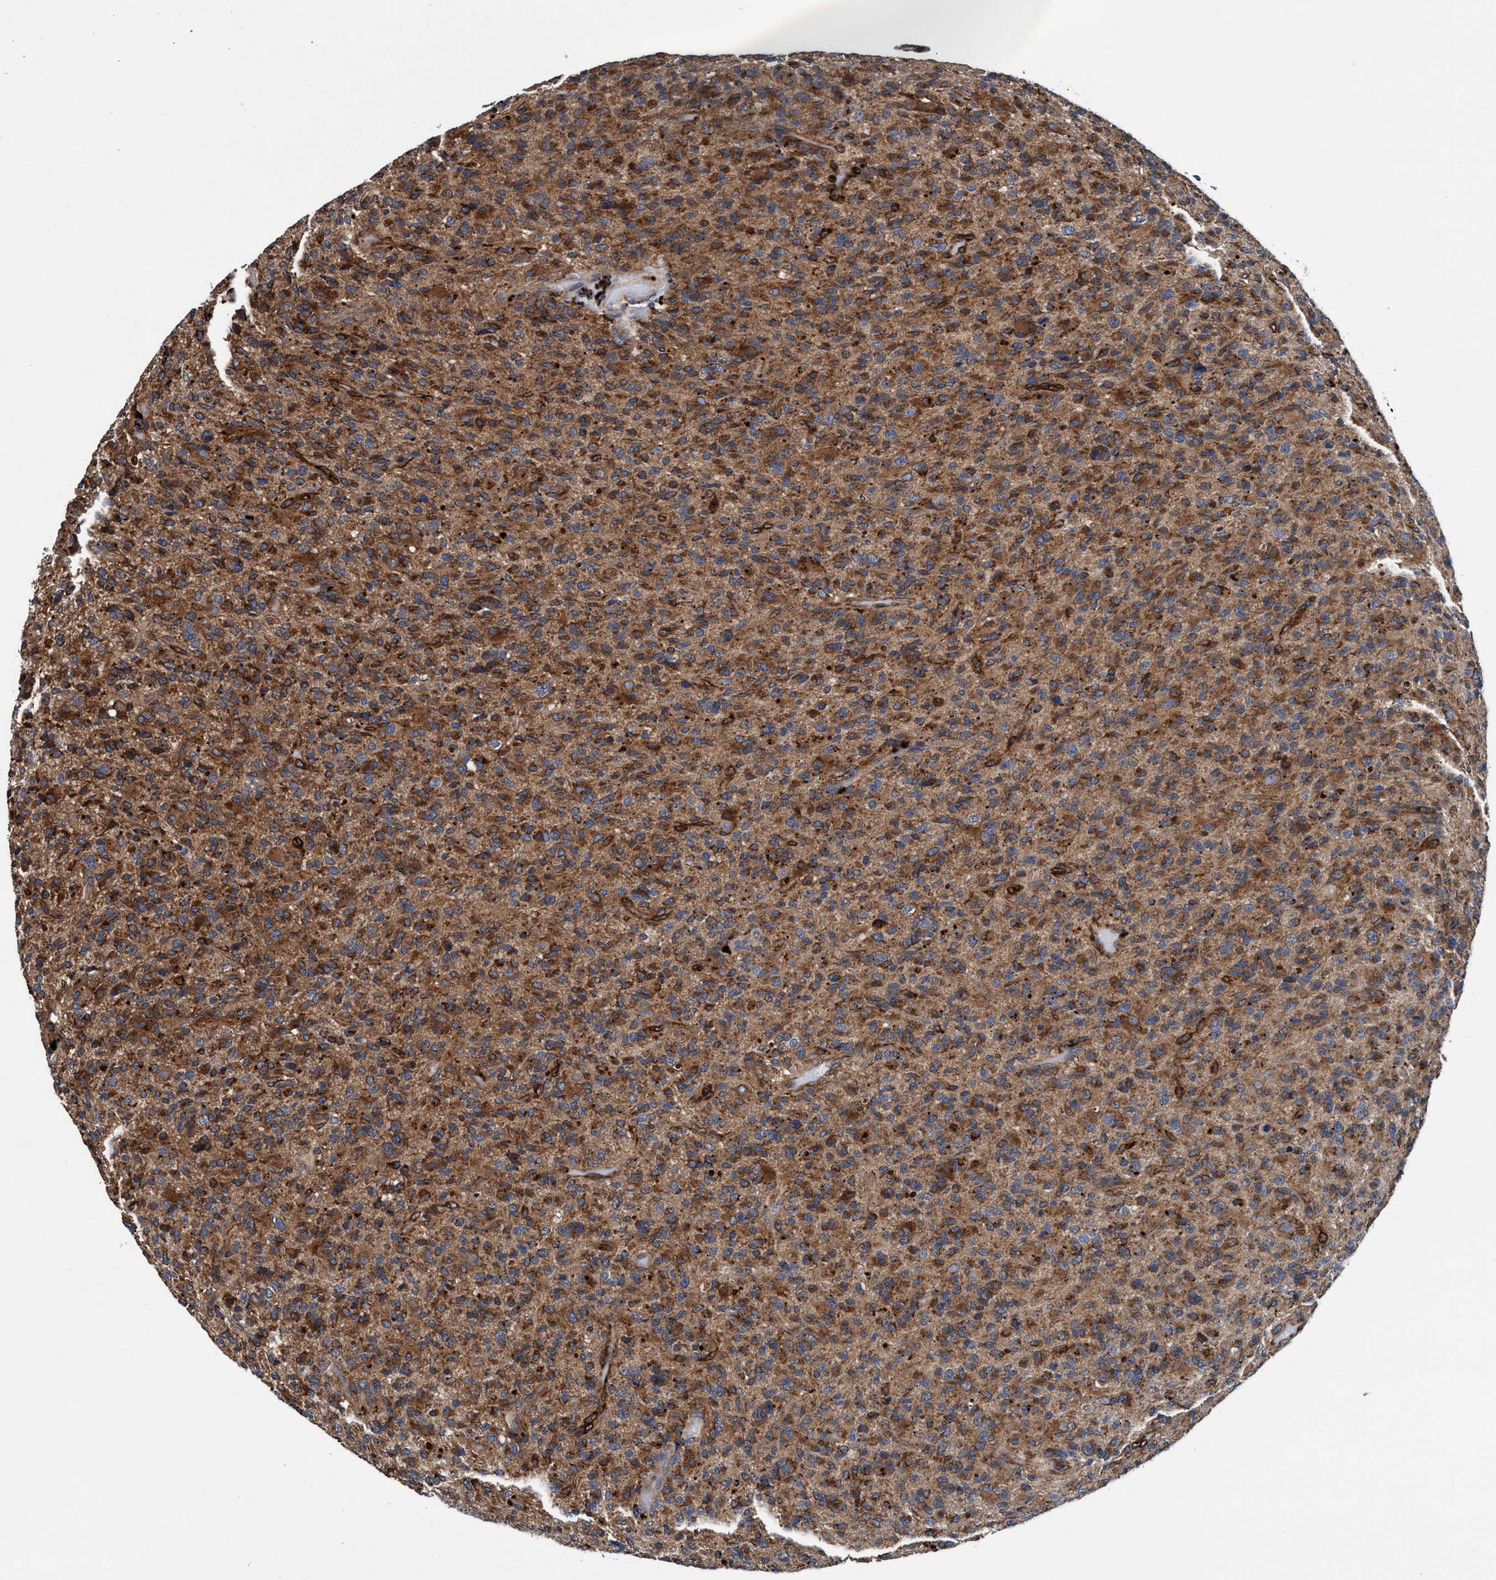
{"staining": {"intensity": "strong", "quantity": ">75%", "location": "cytoplasmic/membranous"}, "tissue": "glioma", "cell_type": "Tumor cells", "image_type": "cancer", "snomed": [{"axis": "morphology", "description": "Glioma, malignant, High grade"}, {"axis": "topography", "description": "Brain"}], "caption": "The image demonstrates a brown stain indicating the presence of a protein in the cytoplasmic/membranous of tumor cells in high-grade glioma (malignant). The staining was performed using DAB to visualize the protein expression in brown, while the nuclei were stained in blue with hematoxylin (Magnification: 20x).", "gene": "ENDOG", "patient": {"sex": "male", "age": 71}}